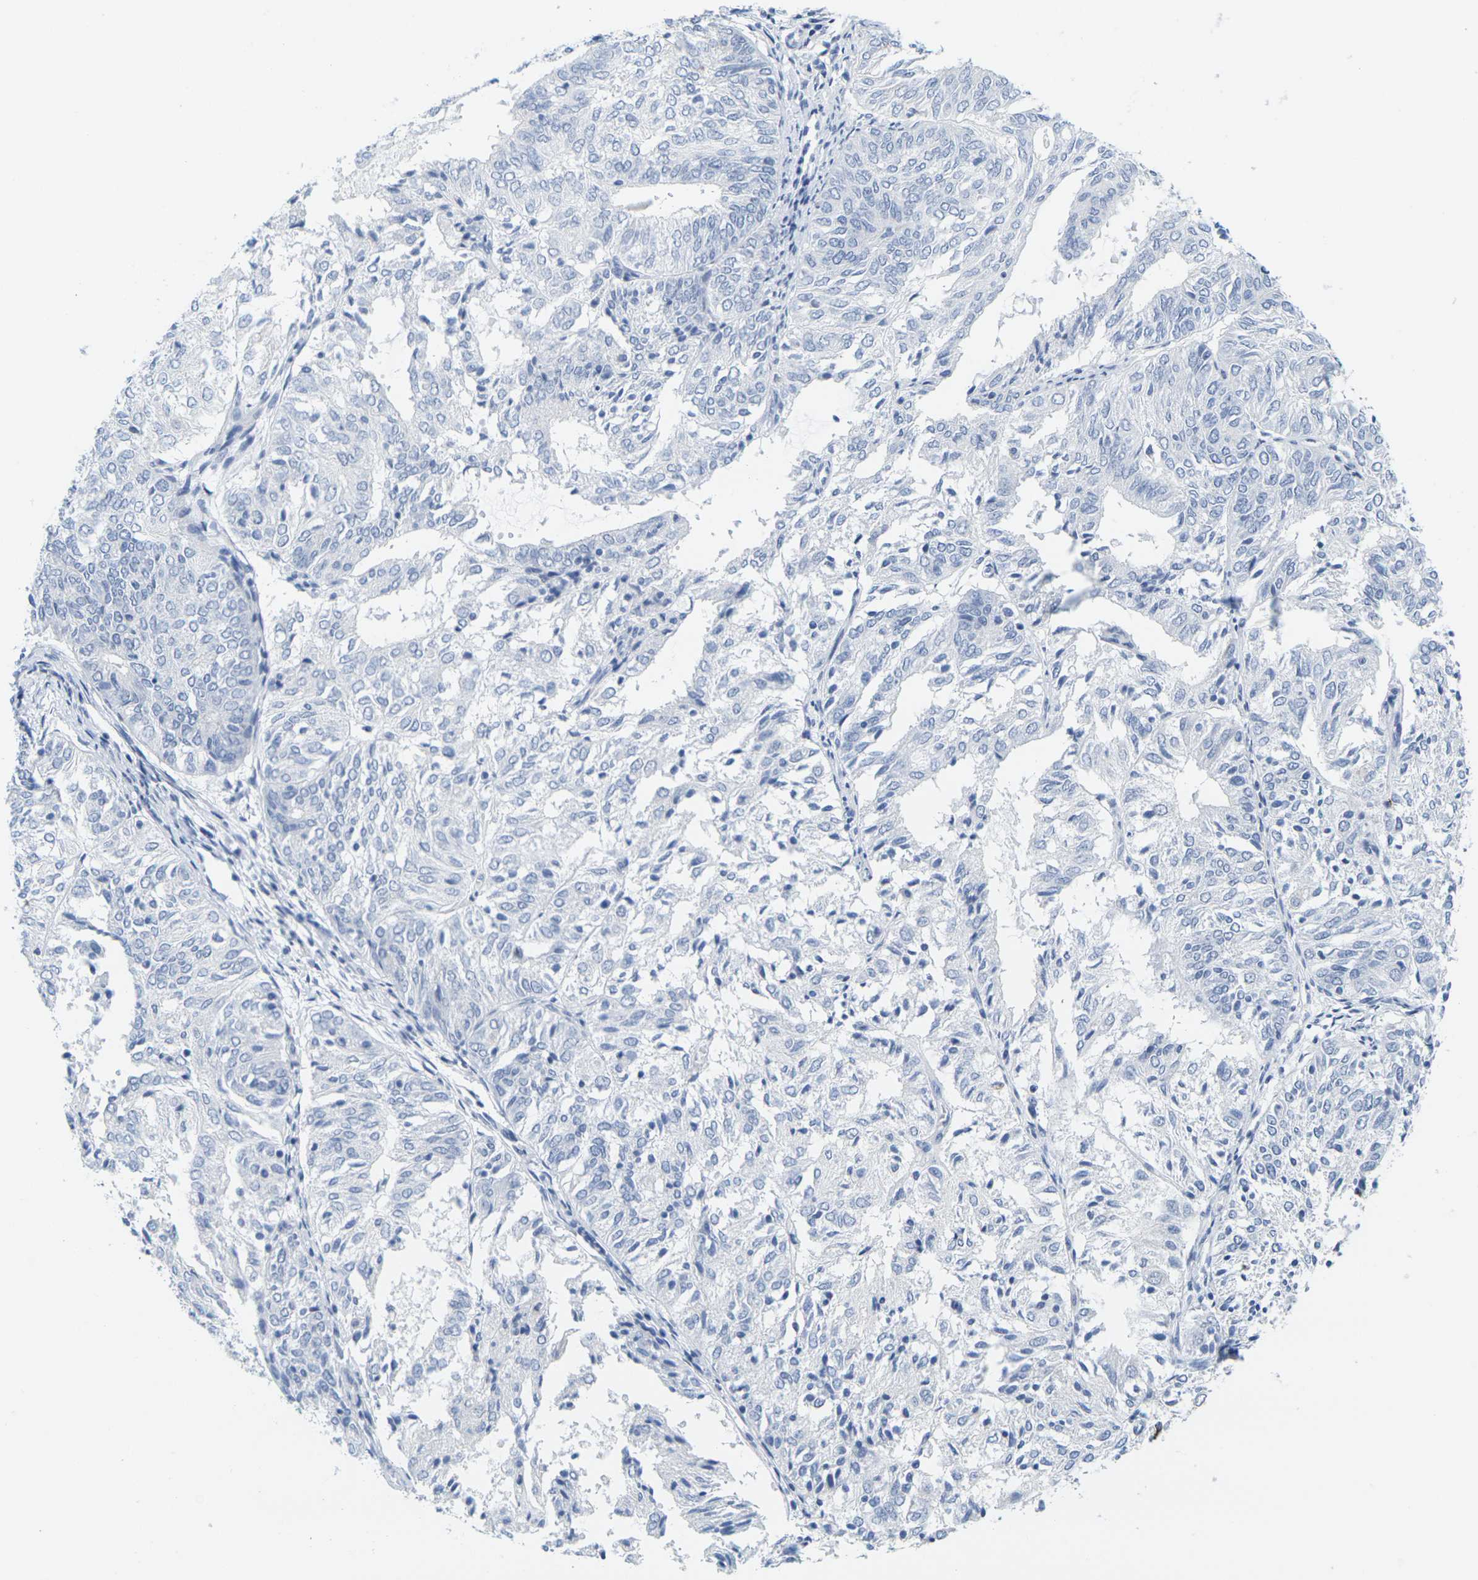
{"staining": {"intensity": "negative", "quantity": "none", "location": "none"}, "tissue": "endometrial cancer", "cell_type": "Tumor cells", "image_type": "cancer", "snomed": [{"axis": "morphology", "description": "Adenocarcinoma, NOS"}, {"axis": "topography", "description": "Uterus"}], "caption": "Endometrial adenocarcinoma was stained to show a protein in brown. There is no significant staining in tumor cells.", "gene": "HLA-DOB", "patient": {"sex": "female", "age": 60}}